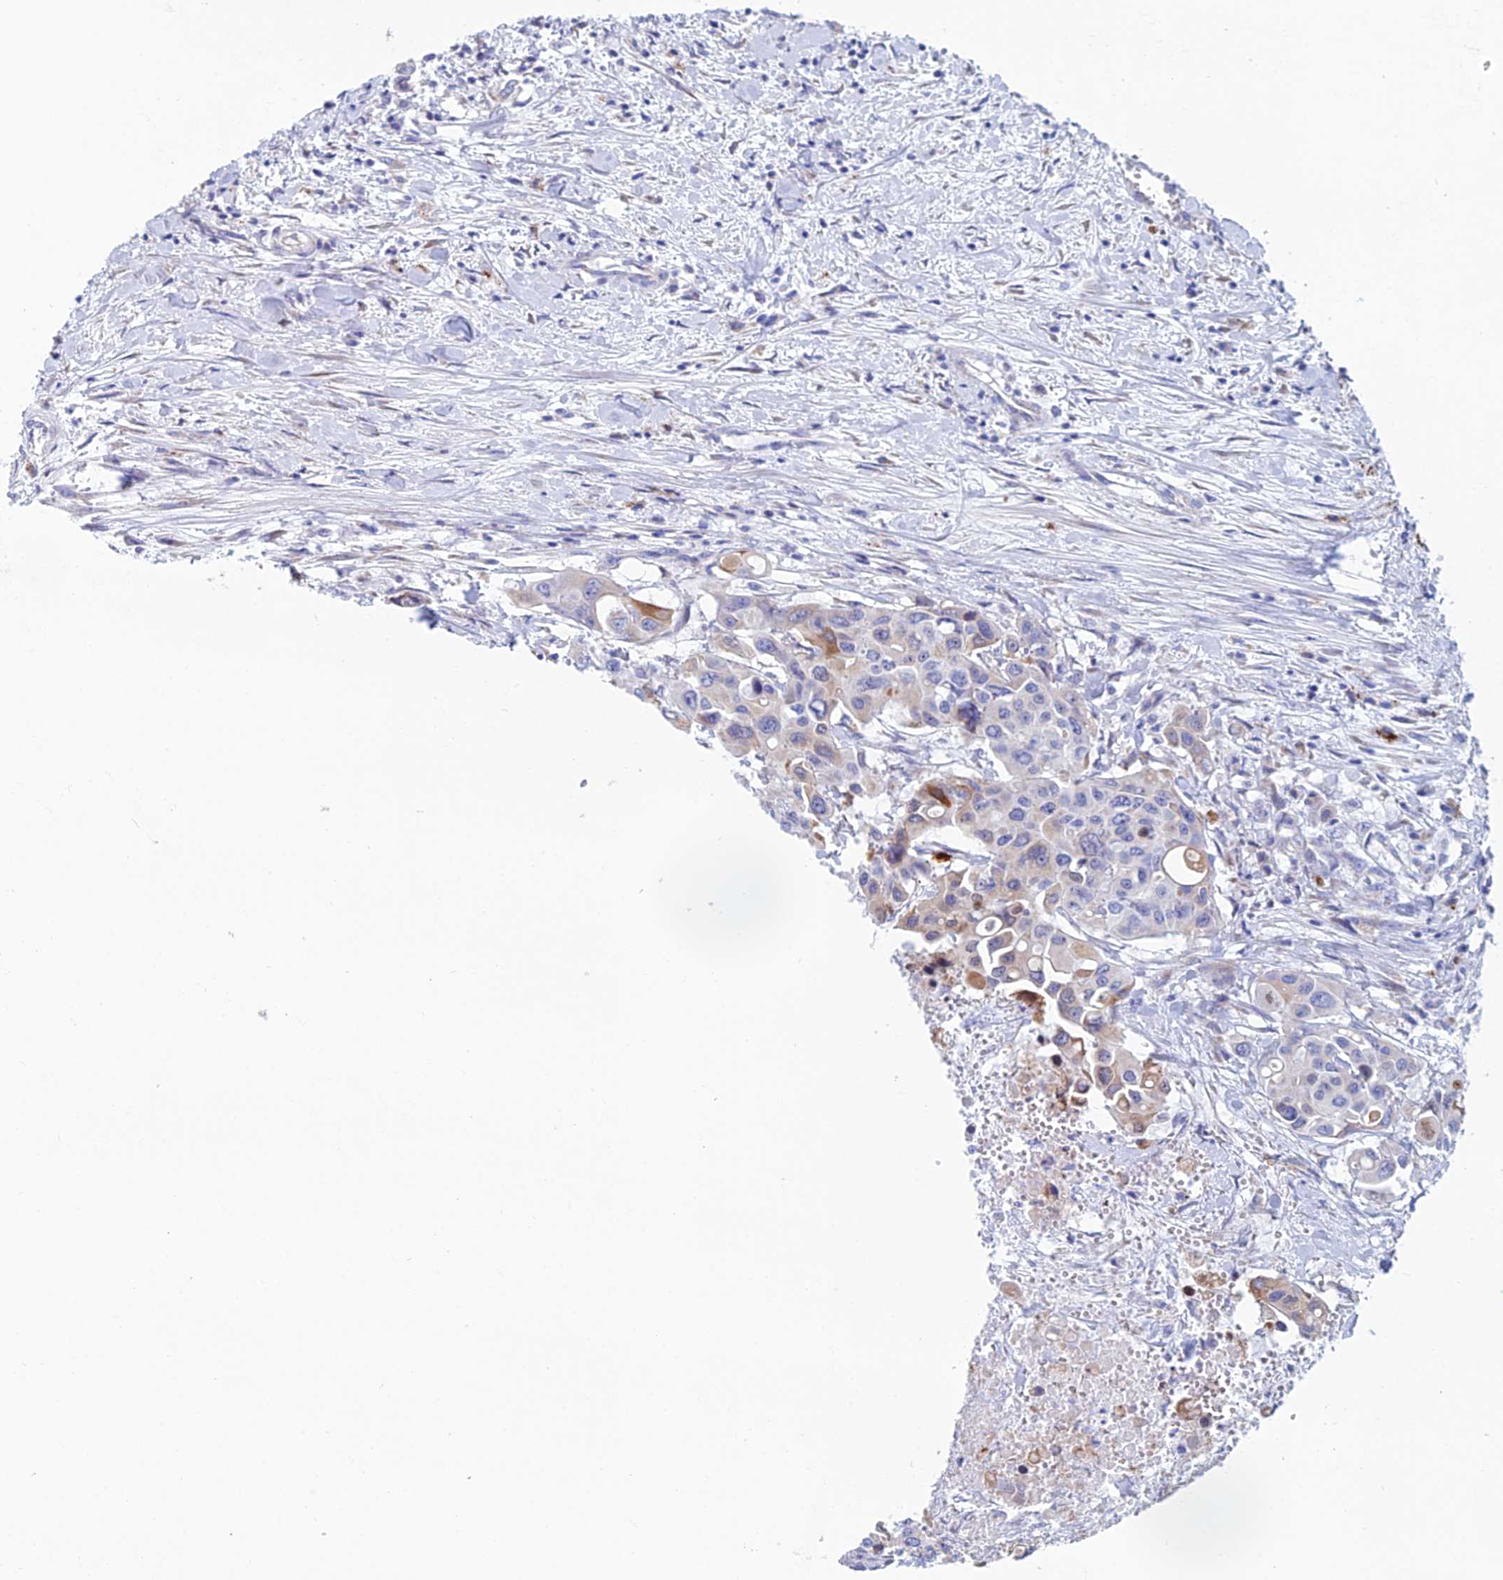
{"staining": {"intensity": "moderate", "quantity": "<25%", "location": "cytoplasmic/membranous"}, "tissue": "colorectal cancer", "cell_type": "Tumor cells", "image_type": "cancer", "snomed": [{"axis": "morphology", "description": "Adenocarcinoma, NOS"}, {"axis": "topography", "description": "Colon"}], "caption": "This image displays colorectal cancer stained with immunohistochemistry (IHC) to label a protein in brown. The cytoplasmic/membranous of tumor cells show moderate positivity for the protein. Nuclei are counter-stained blue.", "gene": "CFAP210", "patient": {"sex": "male", "age": 77}}